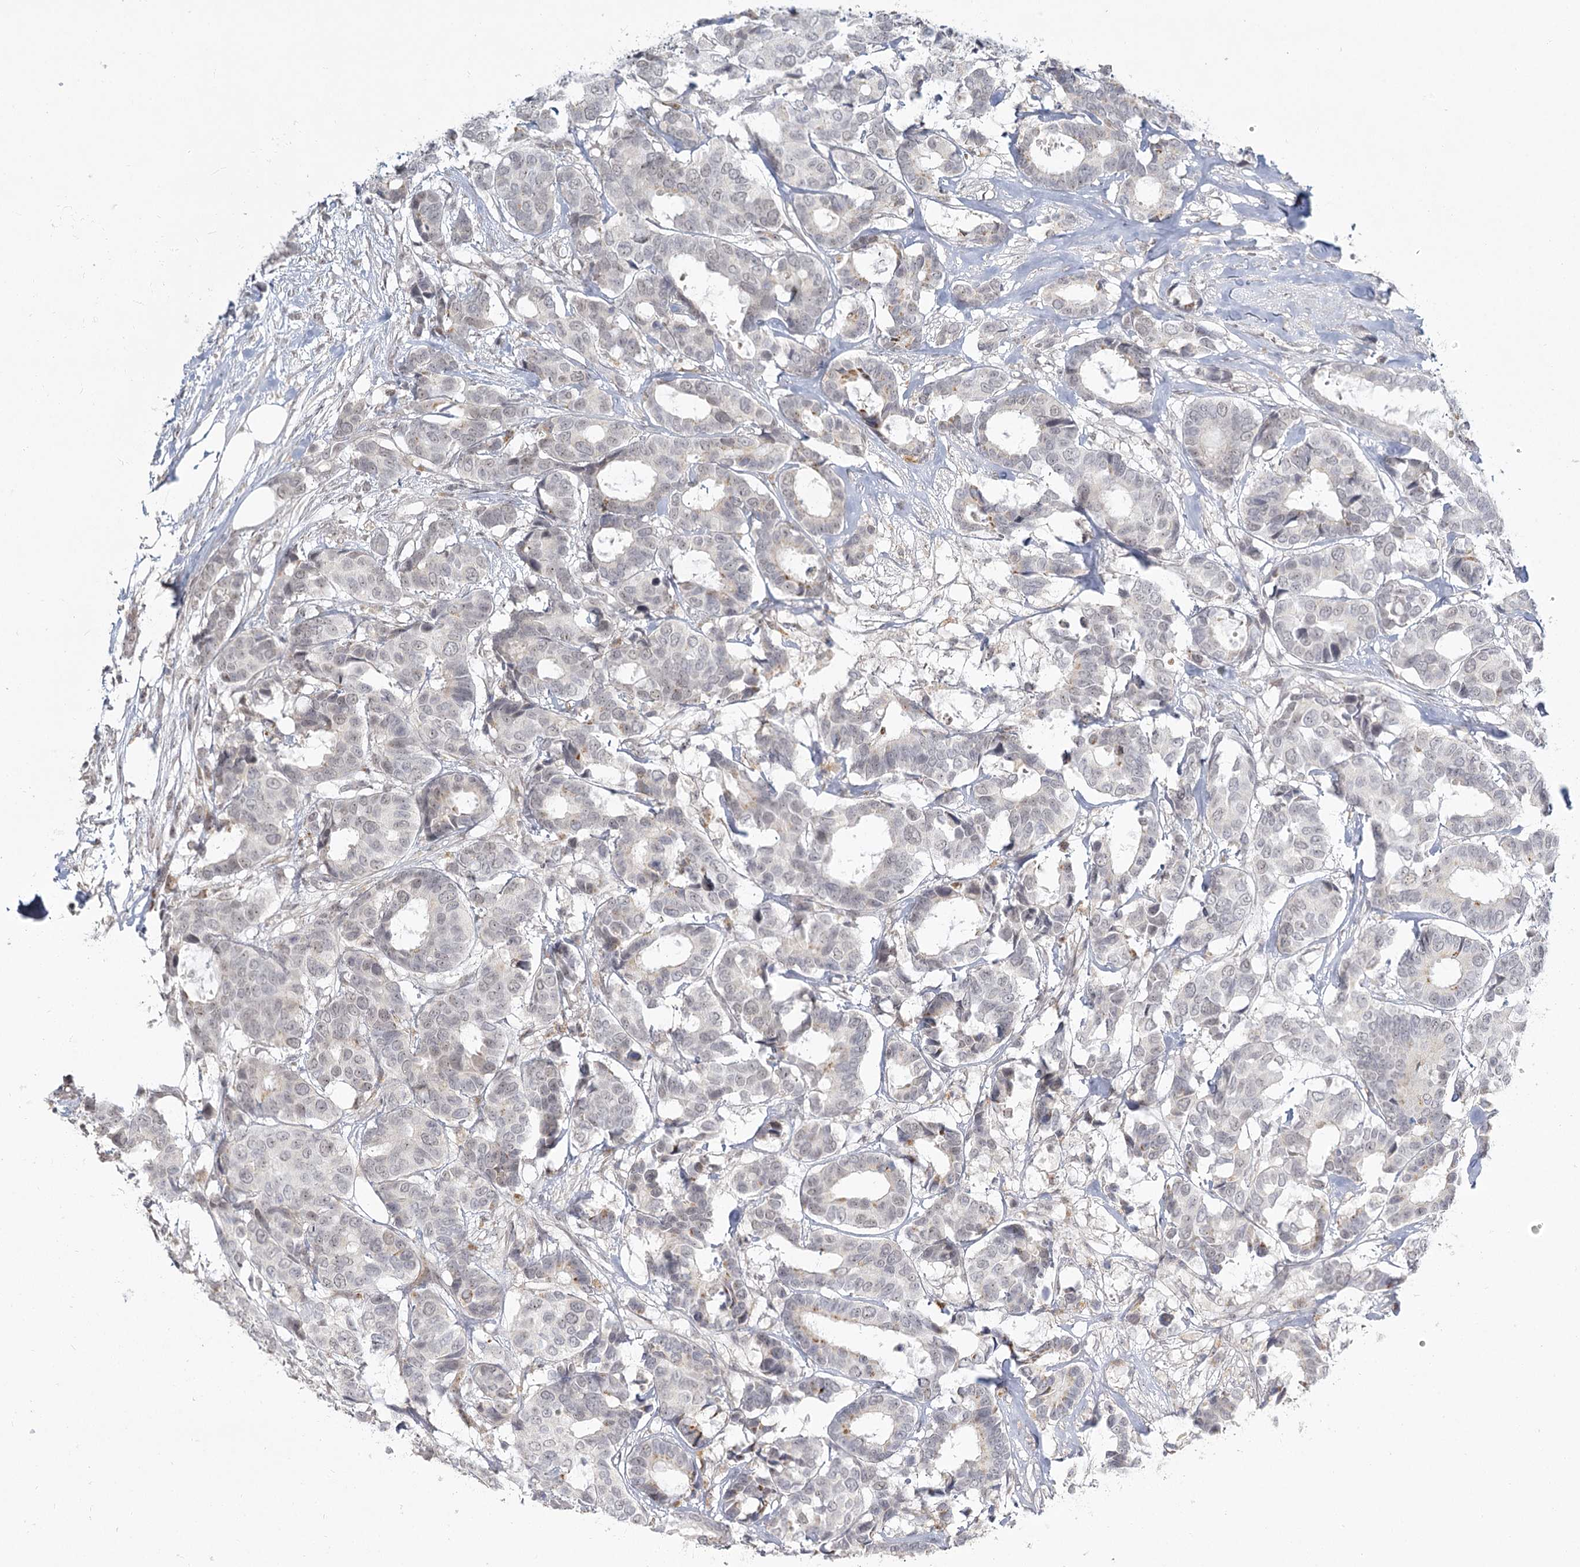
{"staining": {"intensity": "negative", "quantity": "none", "location": "none"}, "tissue": "breast cancer", "cell_type": "Tumor cells", "image_type": "cancer", "snomed": [{"axis": "morphology", "description": "Duct carcinoma"}, {"axis": "topography", "description": "Breast"}], "caption": "High power microscopy image of an IHC photomicrograph of breast invasive ductal carcinoma, revealing no significant positivity in tumor cells. (DAB (3,3'-diaminobenzidine) IHC with hematoxylin counter stain).", "gene": "EXOSC7", "patient": {"sex": "female", "age": 87}}